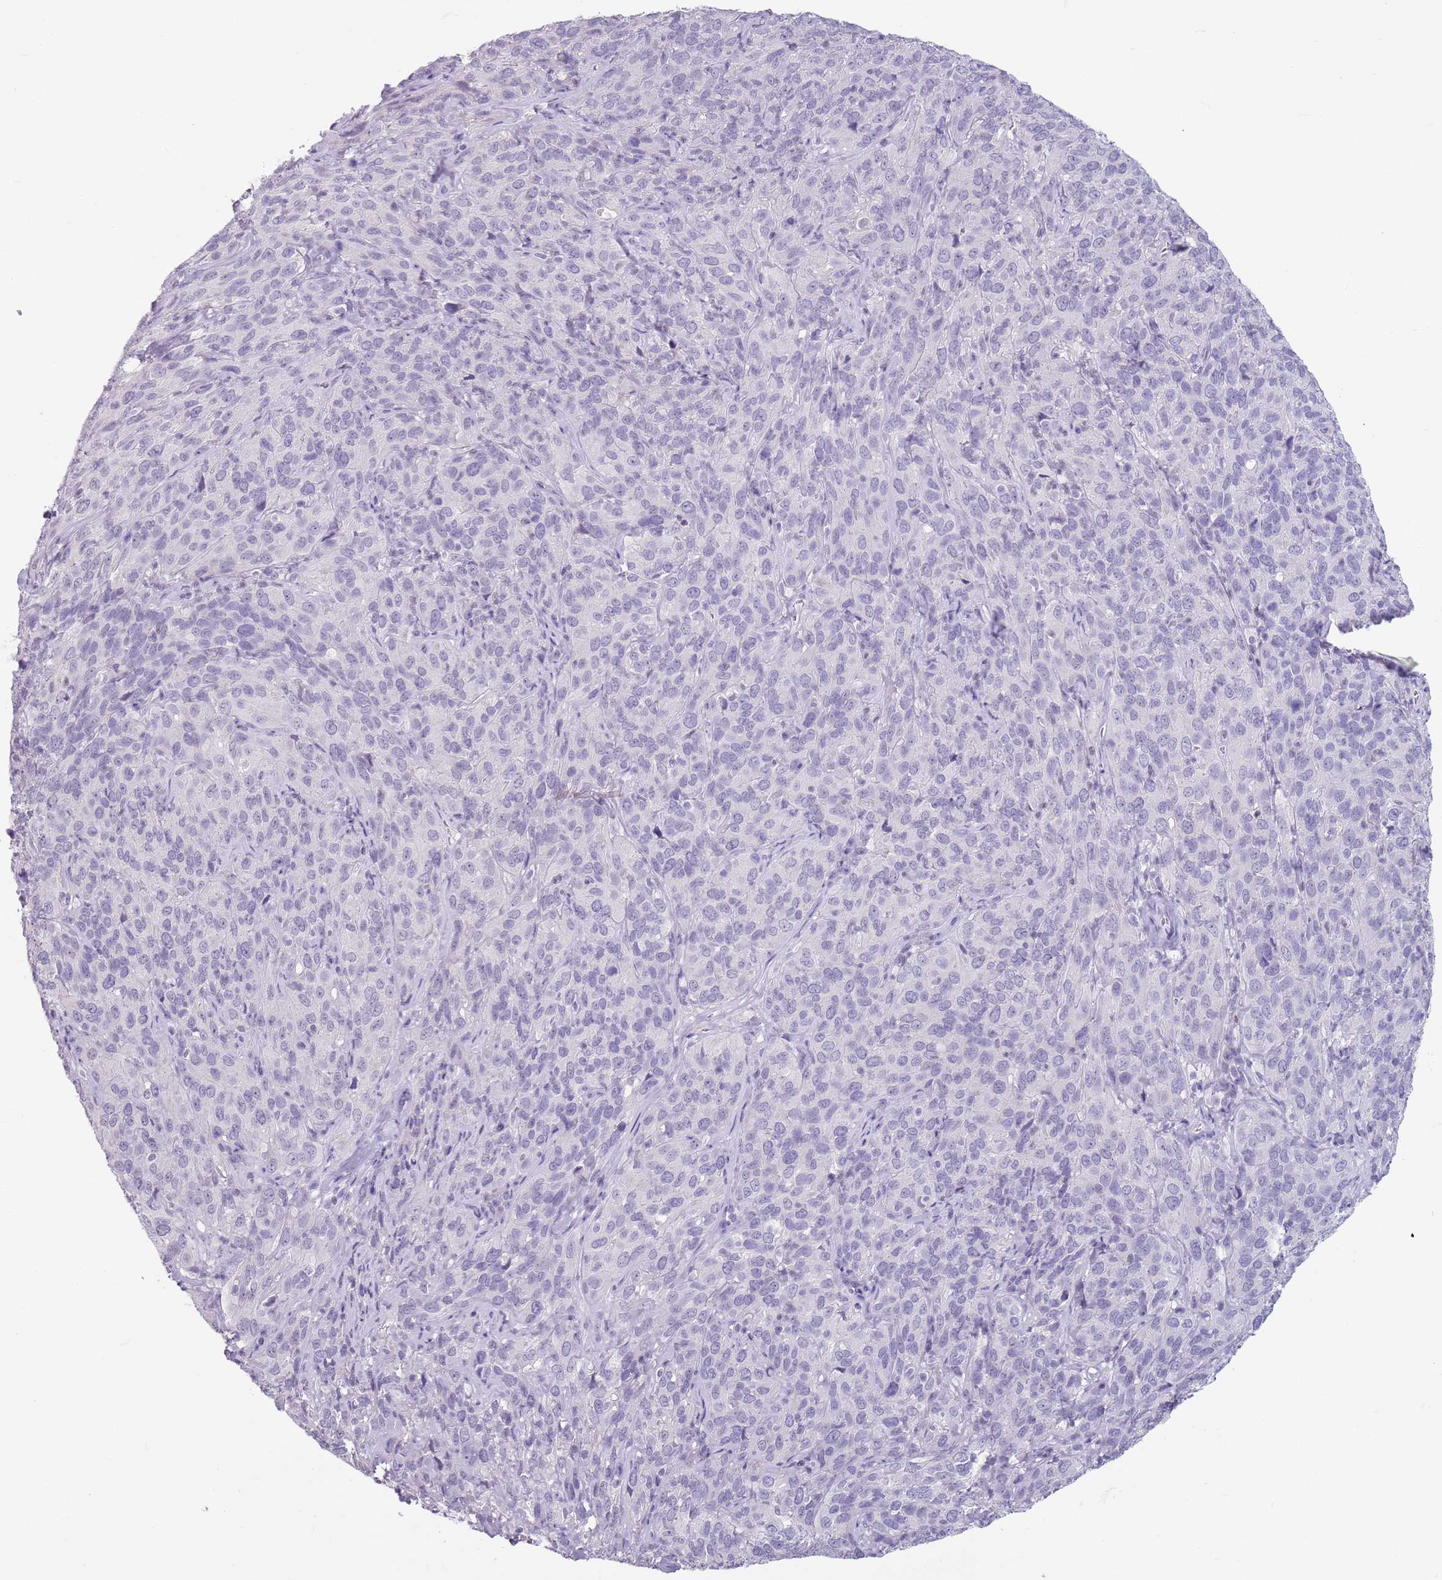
{"staining": {"intensity": "negative", "quantity": "none", "location": "none"}, "tissue": "cervical cancer", "cell_type": "Tumor cells", "image_type": "cancer", "snomed": [{"axis": "morphology", "description": "Squamous cell carcinoma, NOS"}, {"axis": "topography", "description": "Cervix"}], "caption": "Squamous cell carcinoma (cervical) stained for a protein using immunohistochemistry (IHC) reveals no staining tumor cells.", "gene": "SPESP1", "patient": {"sex": "female", "age": 51}}